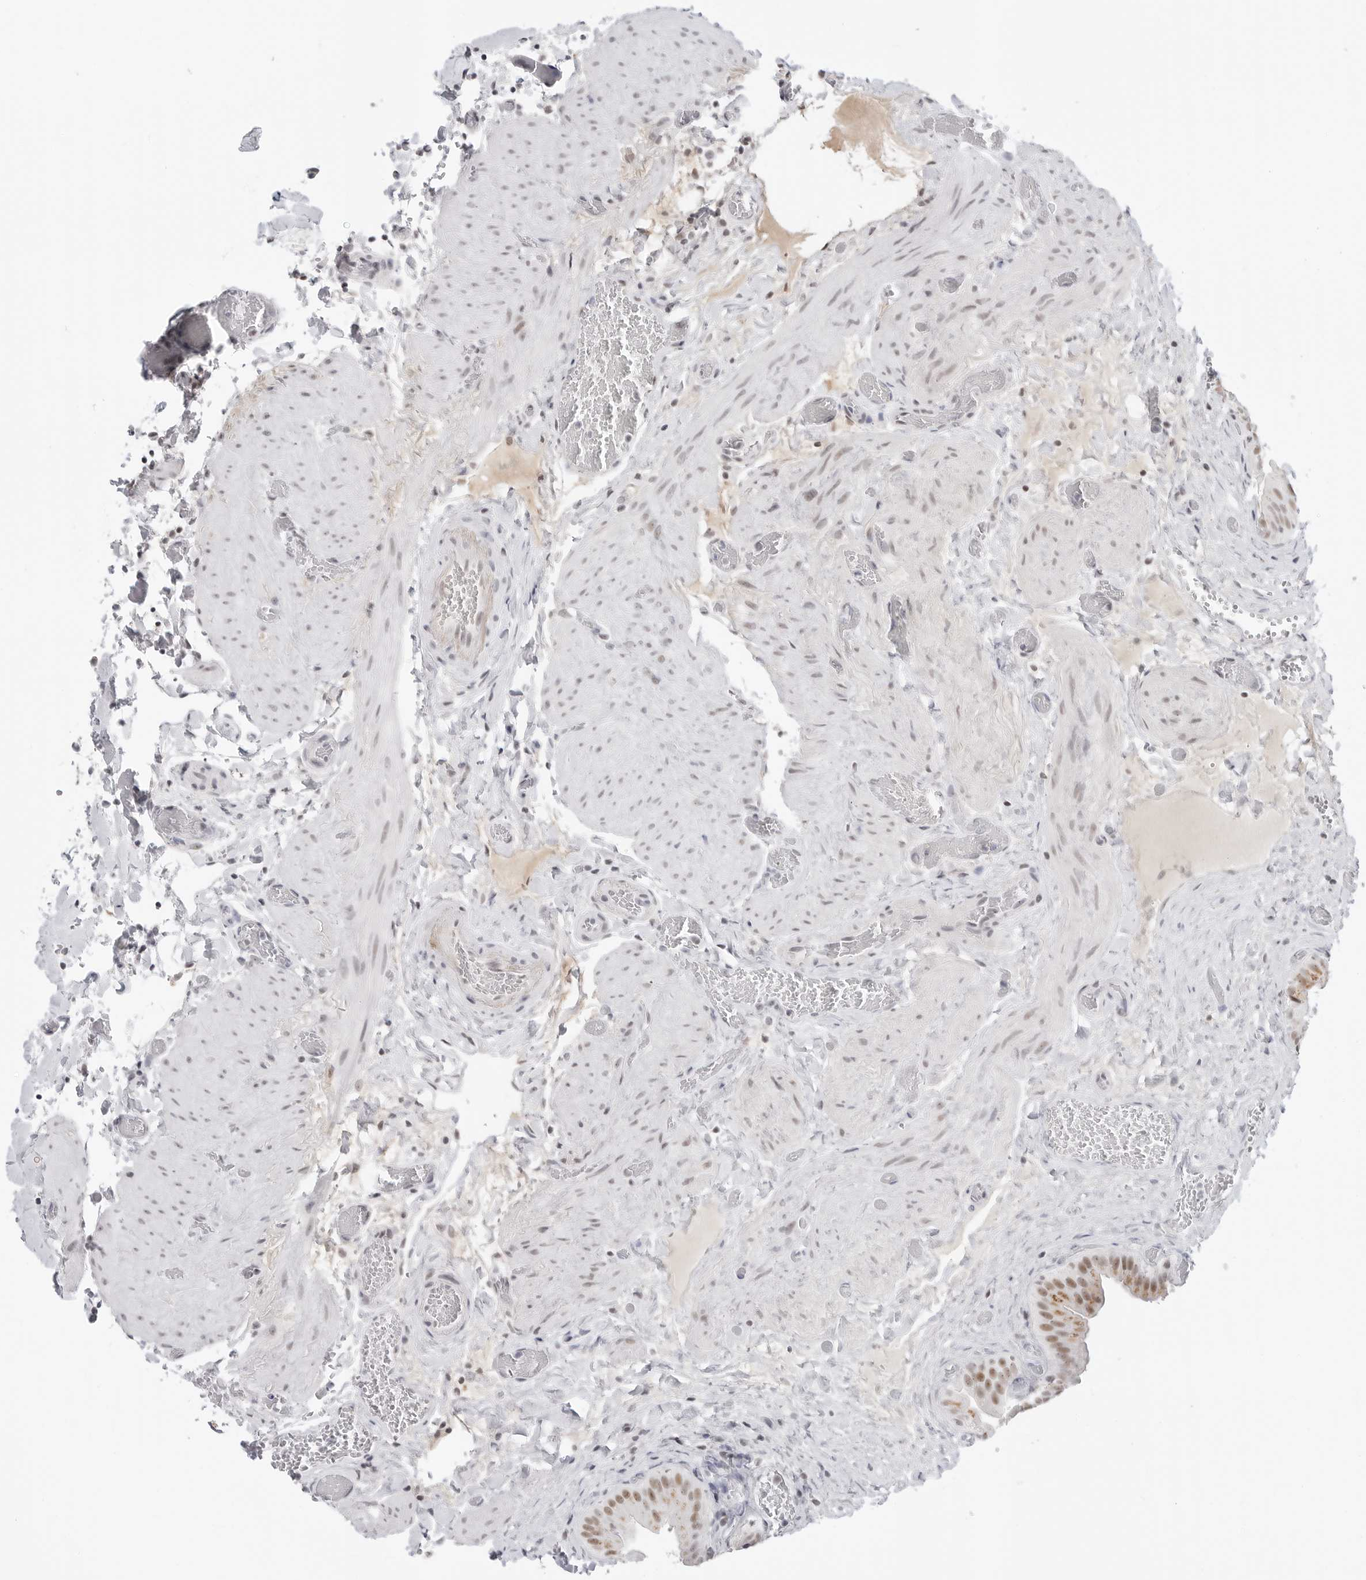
{"staining": {"intensity": "moderate", "quantity": ">75%", "location": "nuclear"}, "tissue": "gallbladder", "cell_type": "Glandular cells", "image_type": "normal", "snomed": [{"axis": "morphology", "description": "Normal tissue, NOS"}, {"axis": "topography", "description": "Gallbladder"}], "caption": "The micrograph shows staining of benign gallbladder, revealing moderate nuclear protein positivity (brown color) within glandular cells. The protein of interest is stained brown, and the nuclei are stained in blue (DAB (3,3'-diaminobenzidine) IHC with brightfield microscopy, high magnification).", "gene": "WRAP53", "patient": {"sex": "female", "age": 64}}